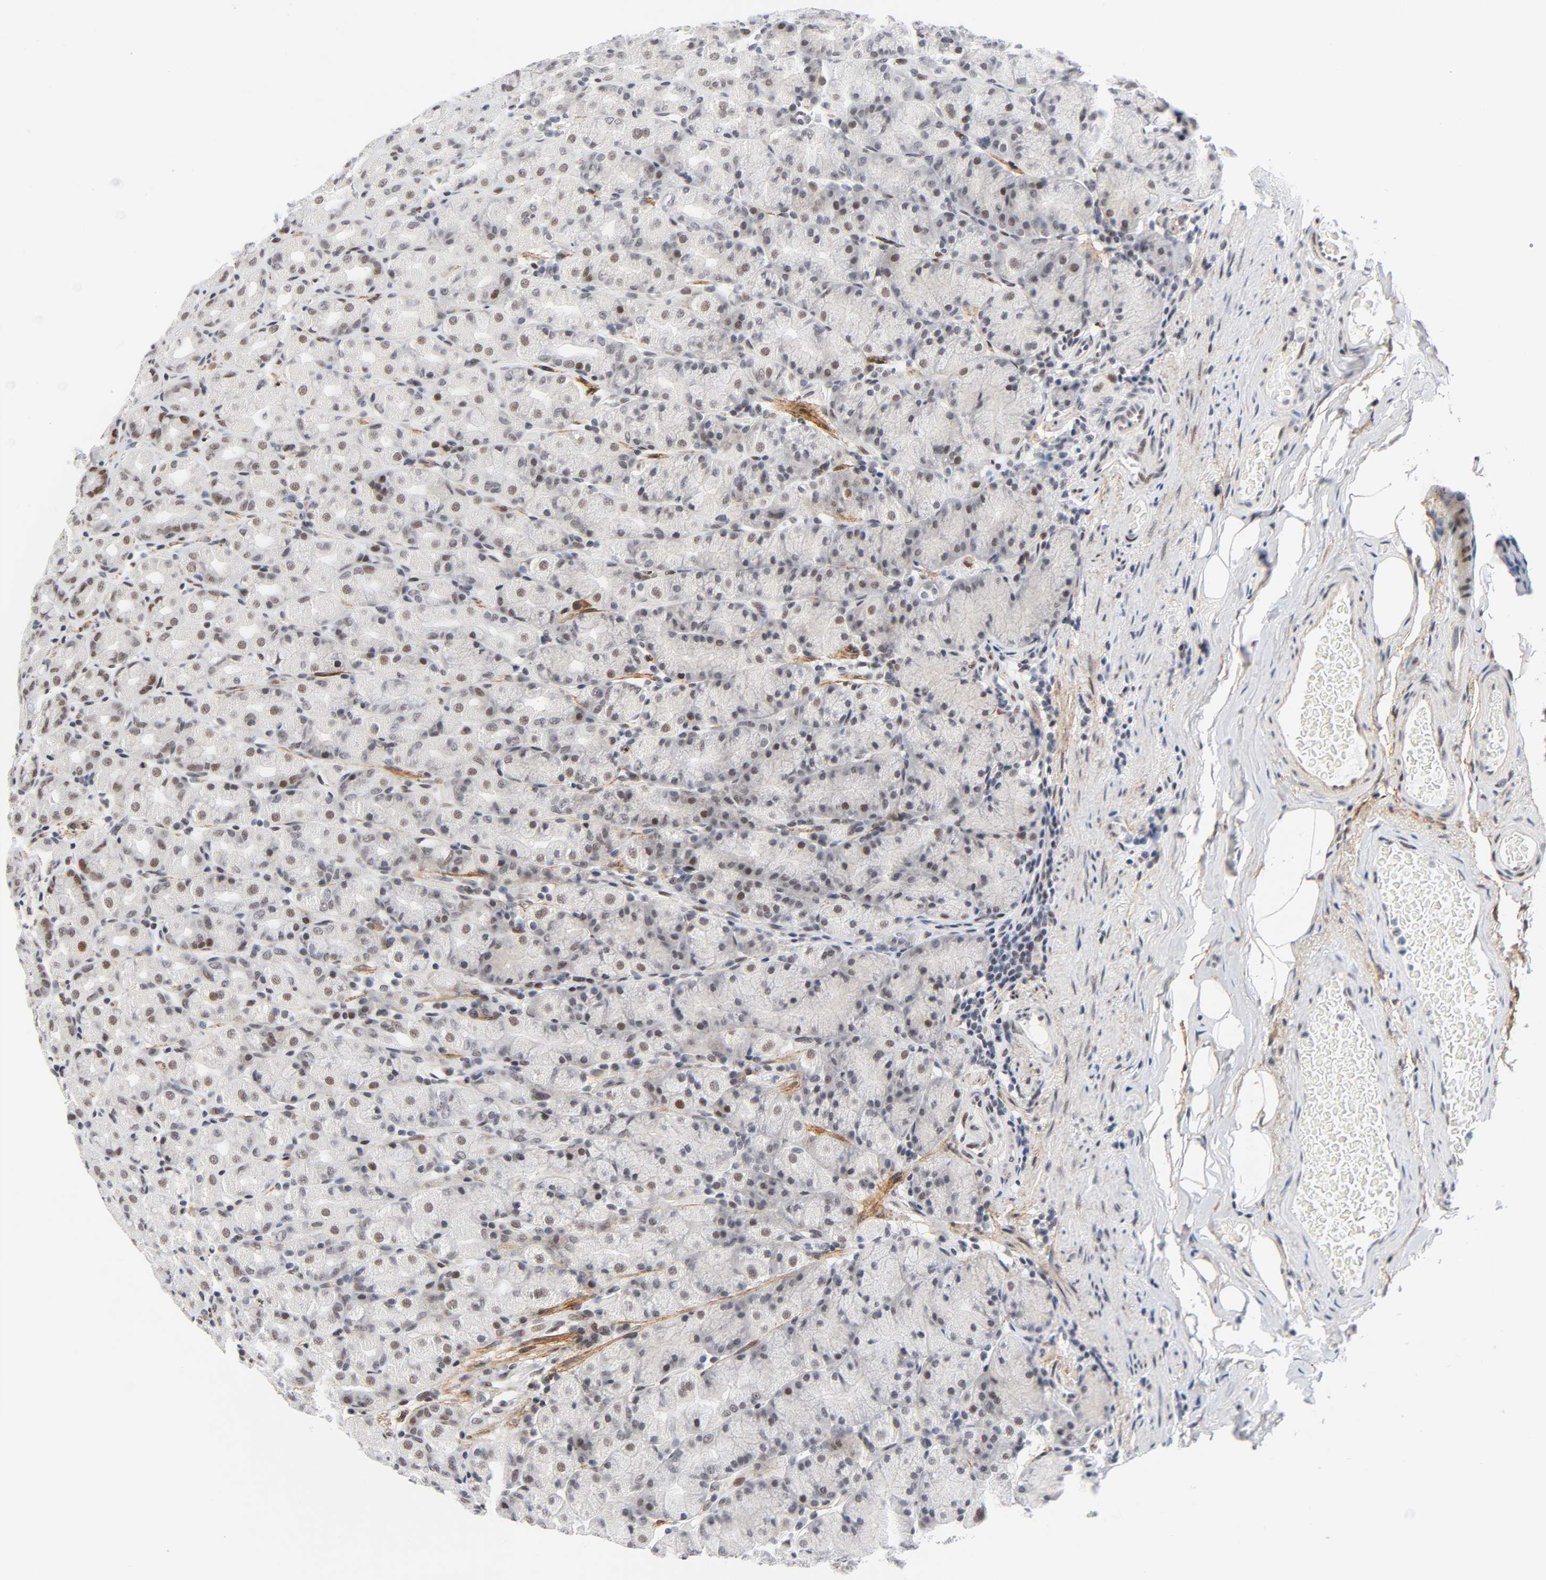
{"staining": {"intensity": "moderate", "quantity": "25%-75%", "location": "nuclear"}, "tissue": "stomach", "cell_type": "Glandular cells", "image_type": "normal", "snomed": [{"axis": "morphology", "description": "Normal tissue, NOS"}, {"axis": "topography", "description": "Stomach, upper"}], "caption": "Glandular cells demonstrate medium levels of moderate nuclear staining in approximately 25%-75% of cells in unremarkable human stomach. (DAB = brown stain, brightfield microscopy at high magnification).", "gene": "DIDO1", "patient": {"sex": "male", "age": 68}}